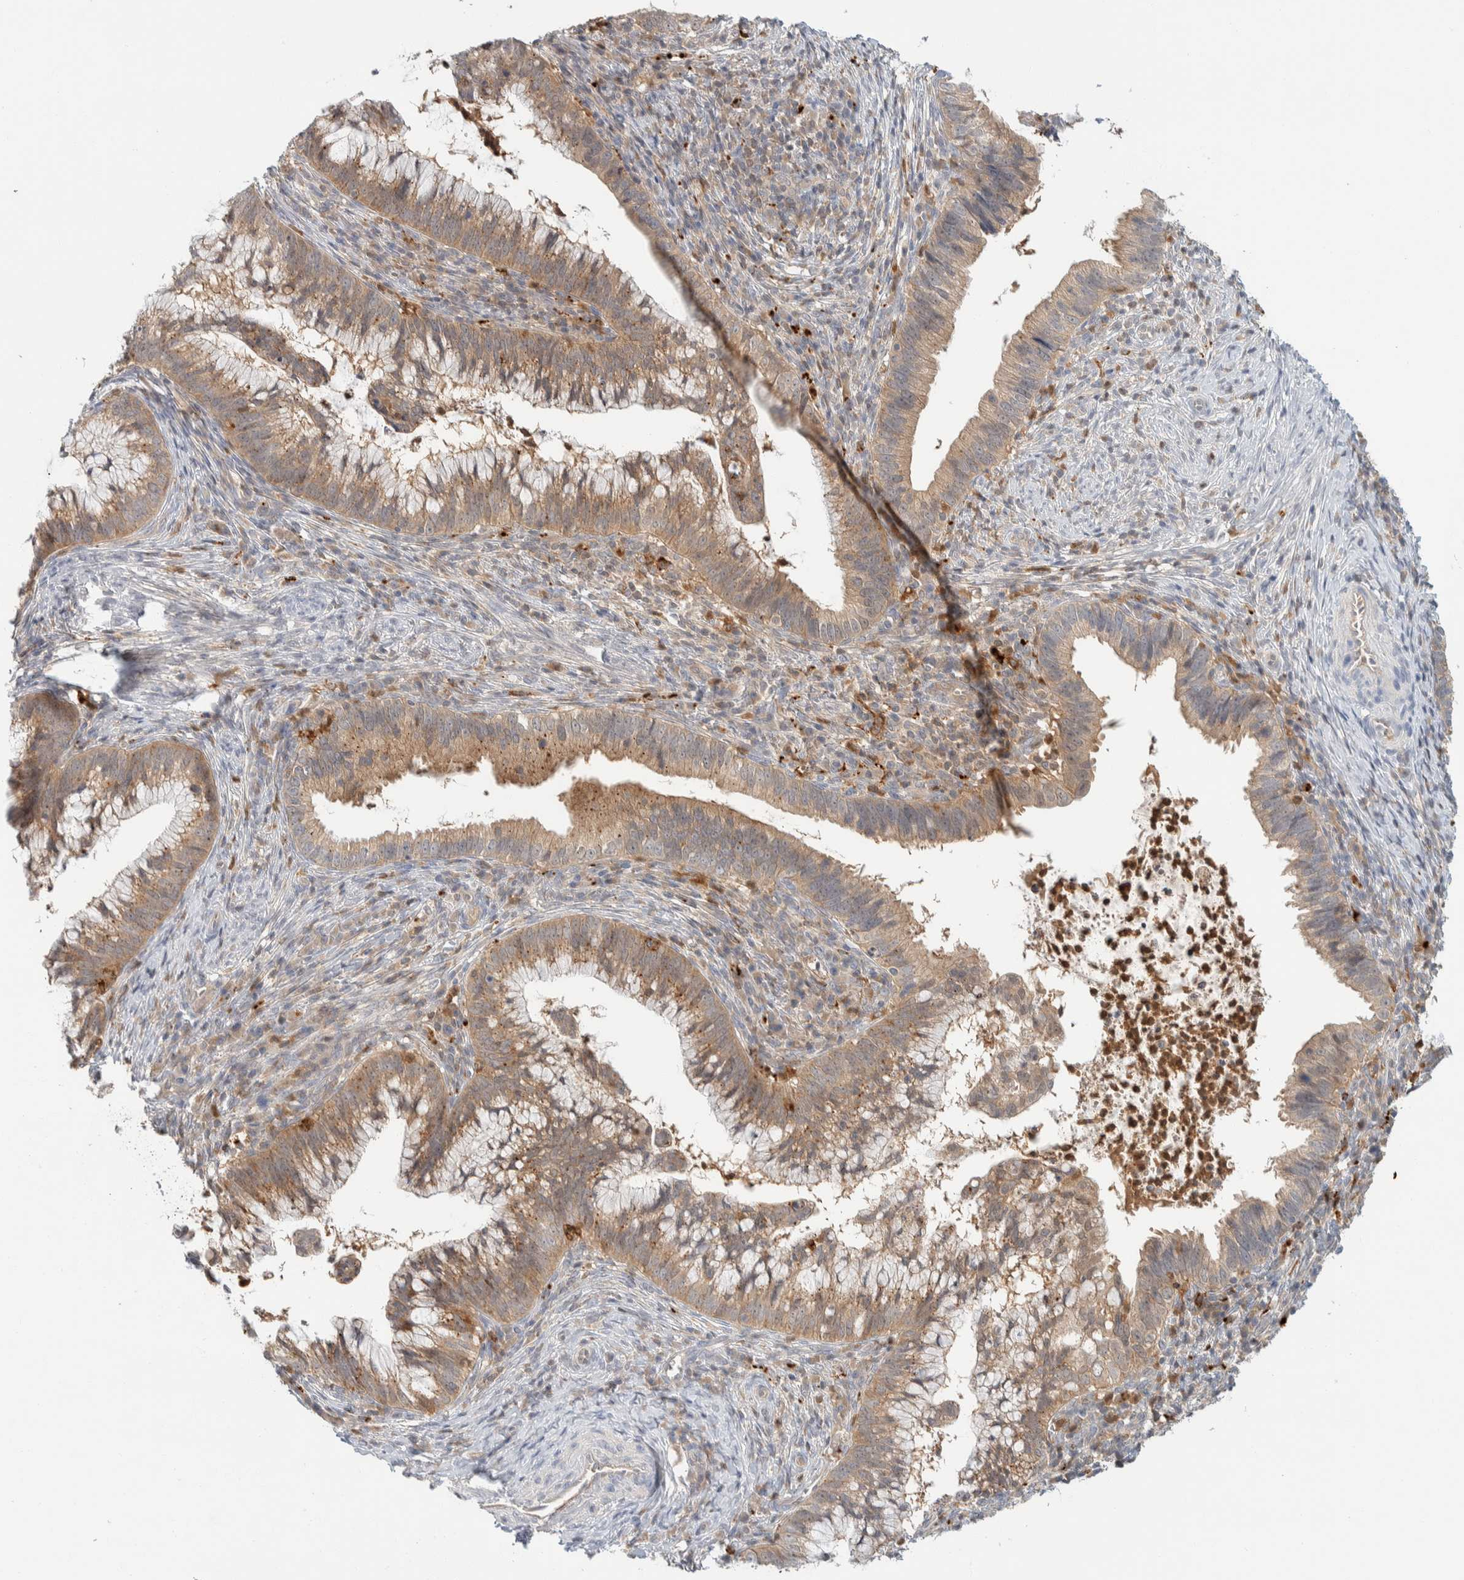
{"staining": {"intensity": "moderate", "quantity": ">75%", "location": "cytoplasmic/membranous"}, "tissue": "cervical cancer", "cell_type": "Tumor cells", "image_type": "cancer", "snomed": [{"axis": "morphology", "description": "Adenocarcinoma, NOS"}, {"axis": "topography", "description": "Cervix"}], "caption": "Immunohistochemical staining of human cervical adenocarcinoma displays medium levels of moderate cytoplasmic/membranous protein expression in about >75% of tumor cells.", "gene": "GCLM", "patient": {"sex": "female", "age": 36}}